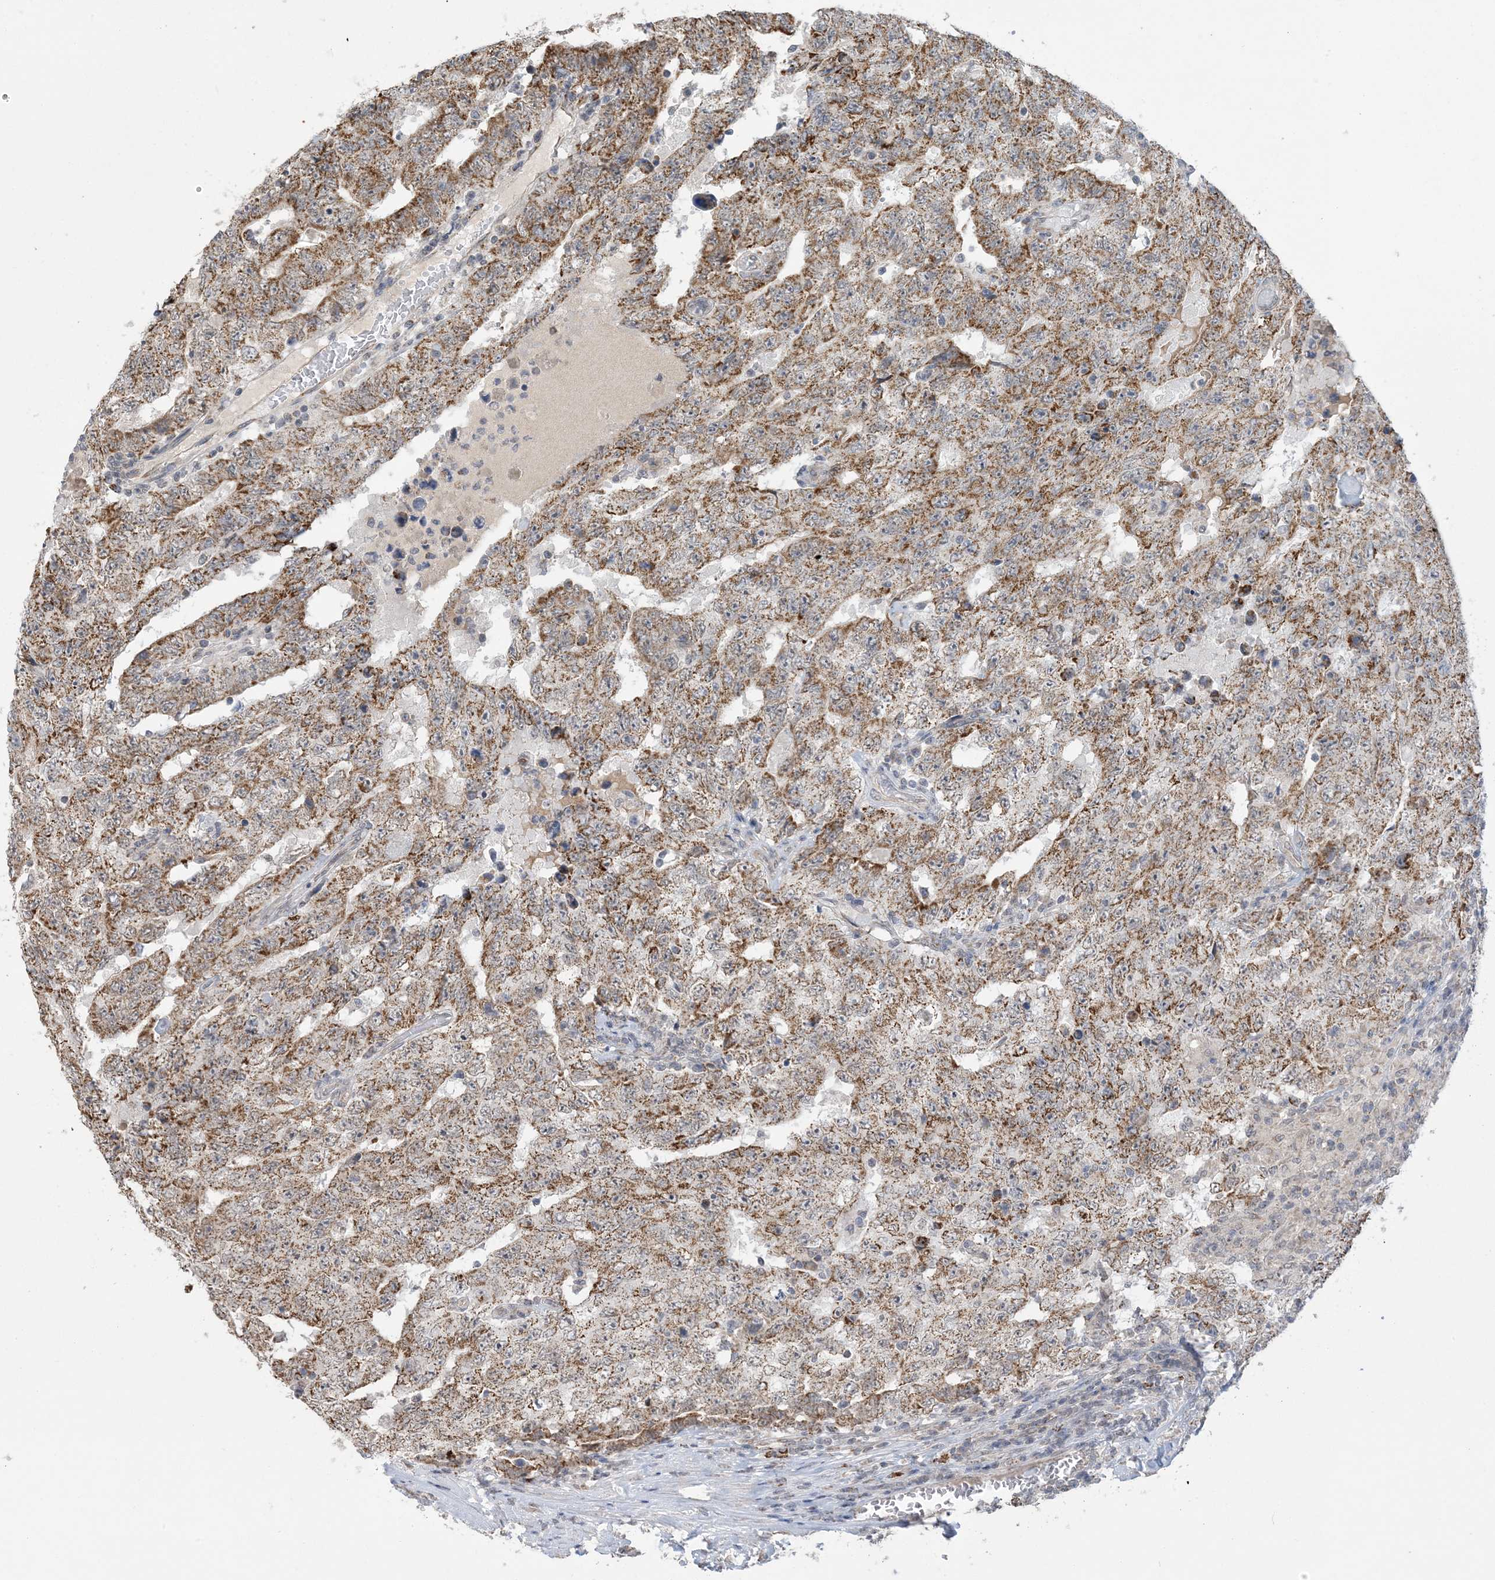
{"staining": {"intensity": "moderate", "quantity": ">75%", "location": "cytoplasmic/membranous"}, "tissue": "testis cancer", "cell_type": "Tumor cells", "image_type": "cancer", "snomed": [{"axis": "morphology", "description": "Carcinoma, Embryonal, NOS"}, {"axis": "topography", "description": "Testis"}], "caption": "DAB (3,3'-diaminobenzidine) immunohistochemical staining of embryonal carcinoma (testis) exhibits moderate cytoplasmic/membranous protein expression in approximately >75% of tumor cells.", "gene": "TRMT10C", "patient": {"sex": "male", "age": 26}}